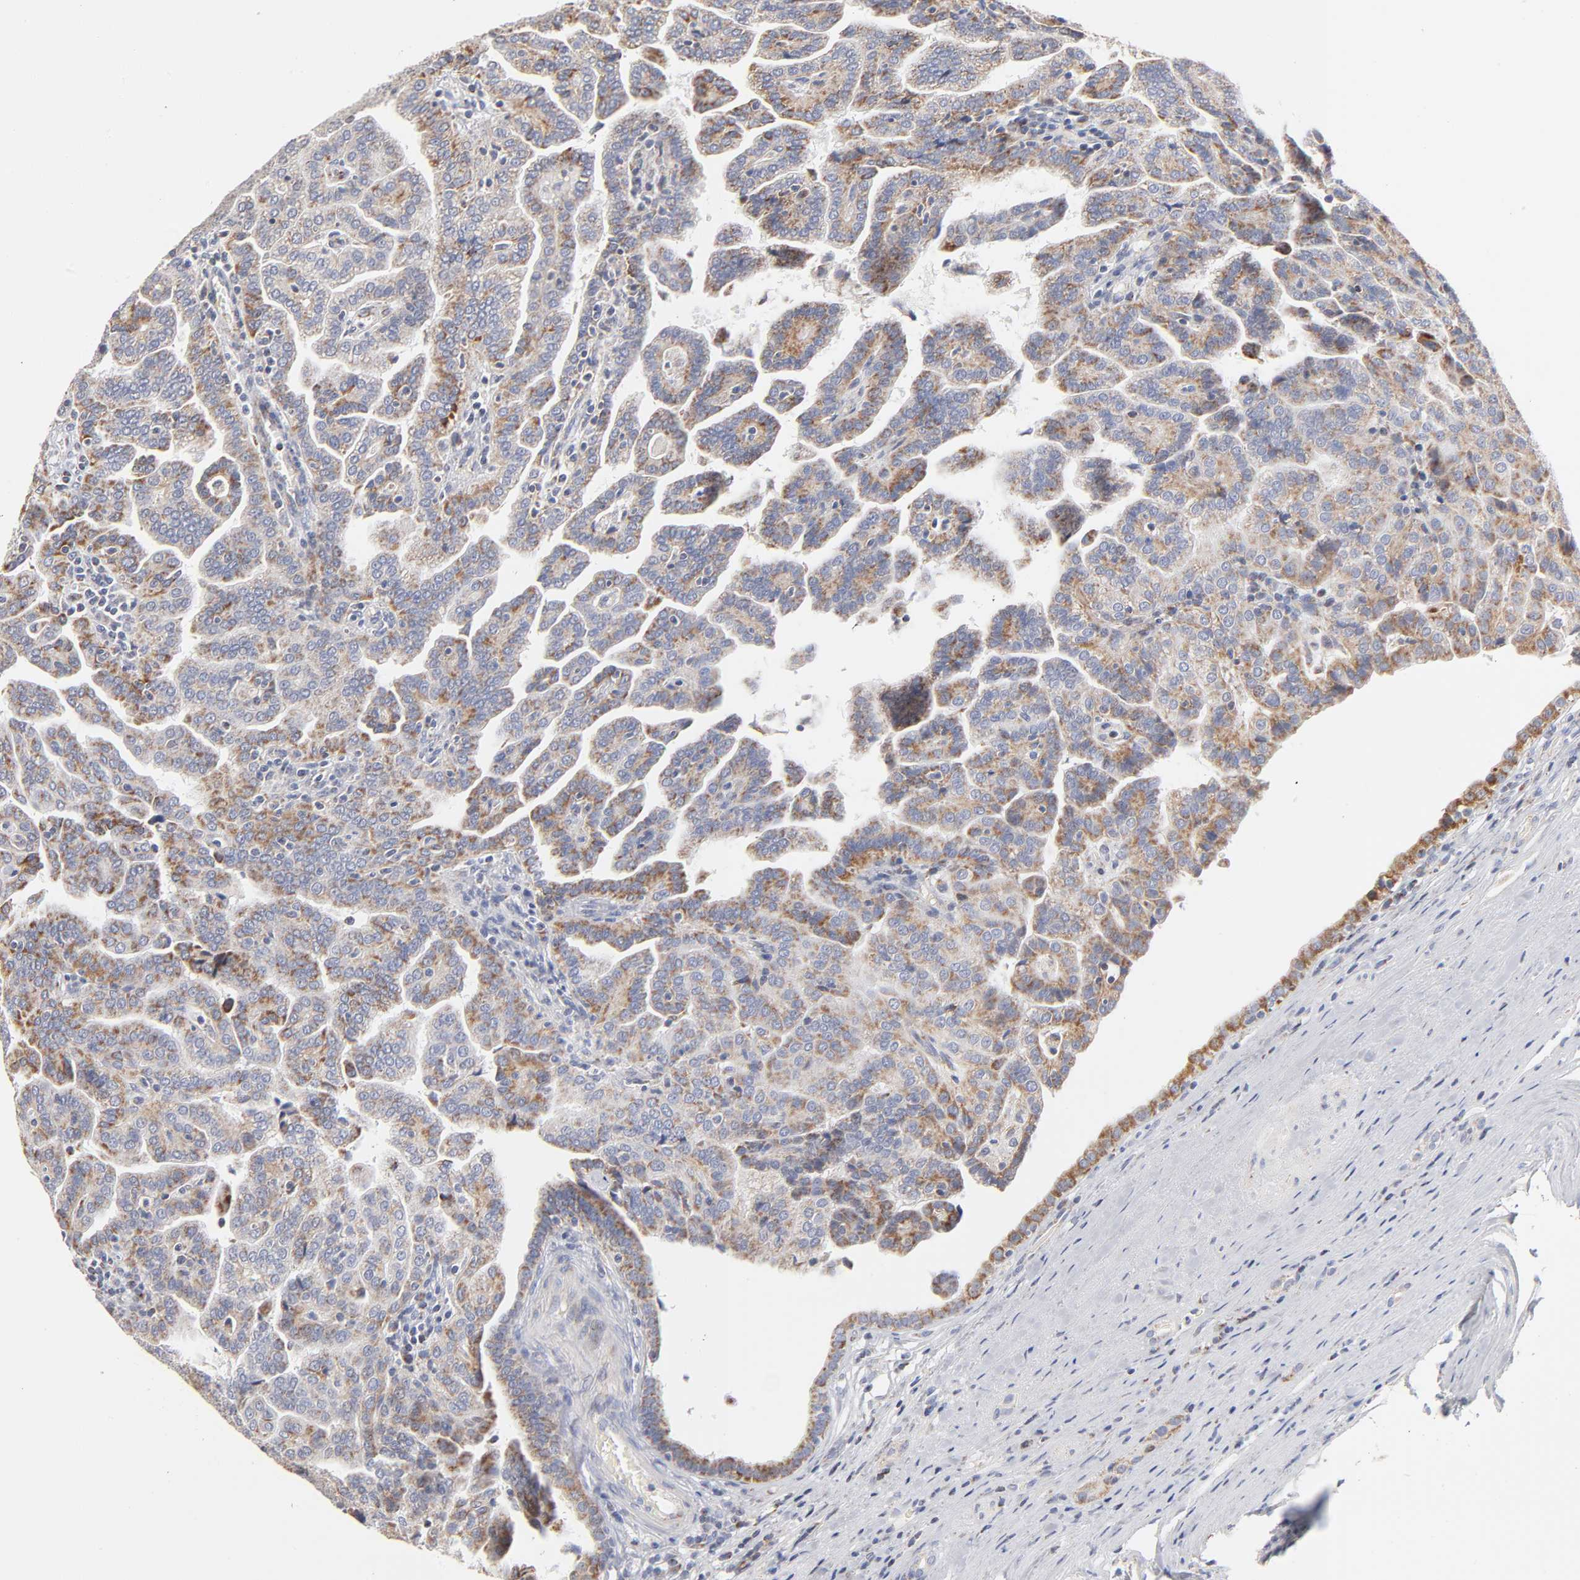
{"staining": {"intensity": "moderate", "quantity": ">75%", "location": "cytoplasmic/membranous"}, "tissue": "renal cancer", "cell_type": "Tumor cells", "image_type": "cancer", "snomed": [{"axis": "morphology", "description": "Adenocarcinoma, NOS"}, {"axis": "topography", "description": "Kidney"}], "caption": "This histopathology image exhibits immunohistochemistry staining of human renal cancer, with medium moderate cytoplasmic/membranous expression in approximately >75% of tumor cells.", "gene": "MRPL58", "patient": {"sex": "male", "age": 61}}